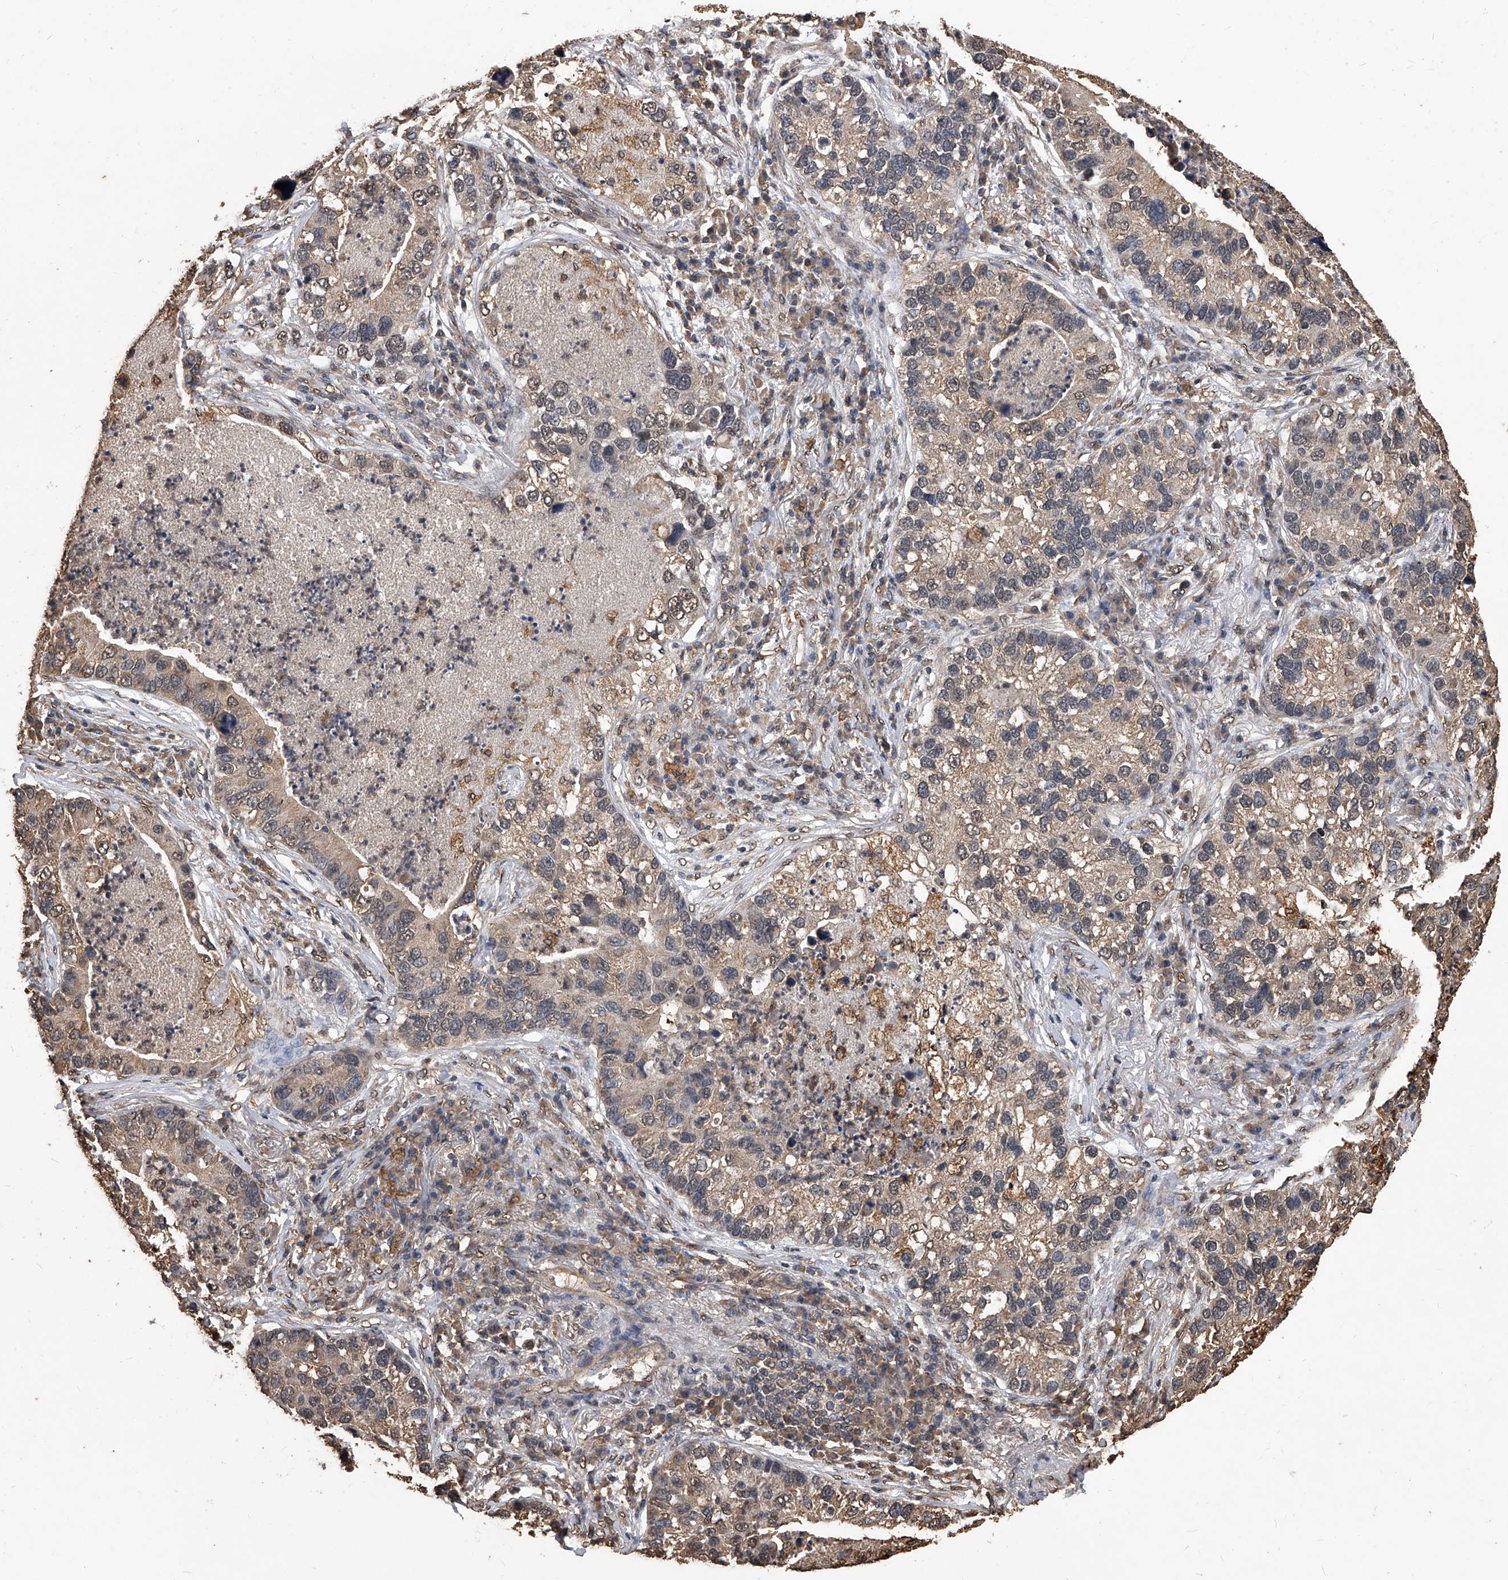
{"staining": {"intensity": "weak", "quantity": "<25%", "location": "cytoplasmic/membranous,nuclear"}, "tissue": "lung cancer", "cell_type": "Tumor cells", "image_type": "cancer", "snomed": [{"axis": "morphology", "description": "Normal tissue, NOS"}, {"axis": "morphology", "description": "Adenocarcinoma, NOS"}, {"axis": "topography", "description": "Bronchus"}, {"axis": "topography", "description": "Lung"}], "caption": "IHC image of neoplastic tissue: human adenocarcinoma (lung) stained with DAB (3,3'-diaminobenzidine) exhibits no significant protein expression in tumor cells.", "gene": "FBXL4", "patient": {"sex": "male", "age": 54}}